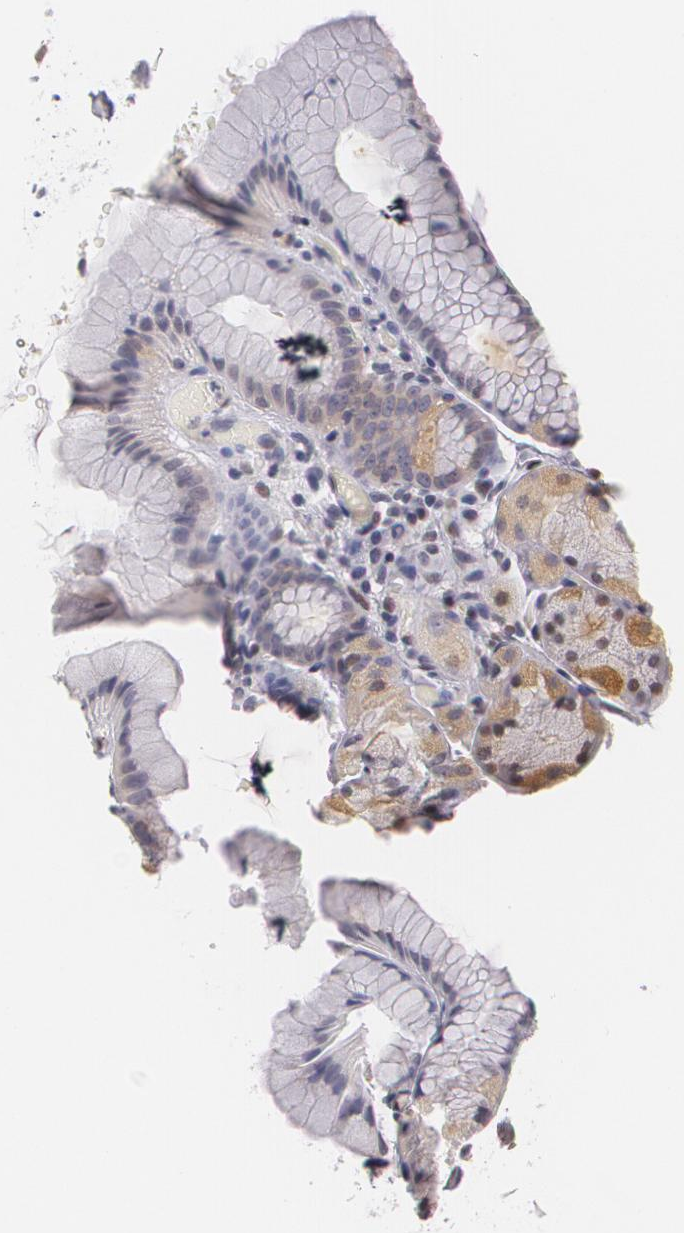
{"staining": {"intensity": "moderate", "quantity": "<25%", "location": "nuclear"}, "tissue": "small intestine", "cell_type": "Glandular cells", "image_type": "normal", "snomed": [{"axis": "morphology", "description": "Normal tissue, NOS"}, {"axis": "topography", "description": "Small intestine"}], "caption": "Immunohistochemical staining of benign small intestine shows <25% levels of moderate nuclear protein positivity in approximately <25% of glandular cells.", "gene": "ZBTB16", "patient": {"sex": "female", "age": 37}}